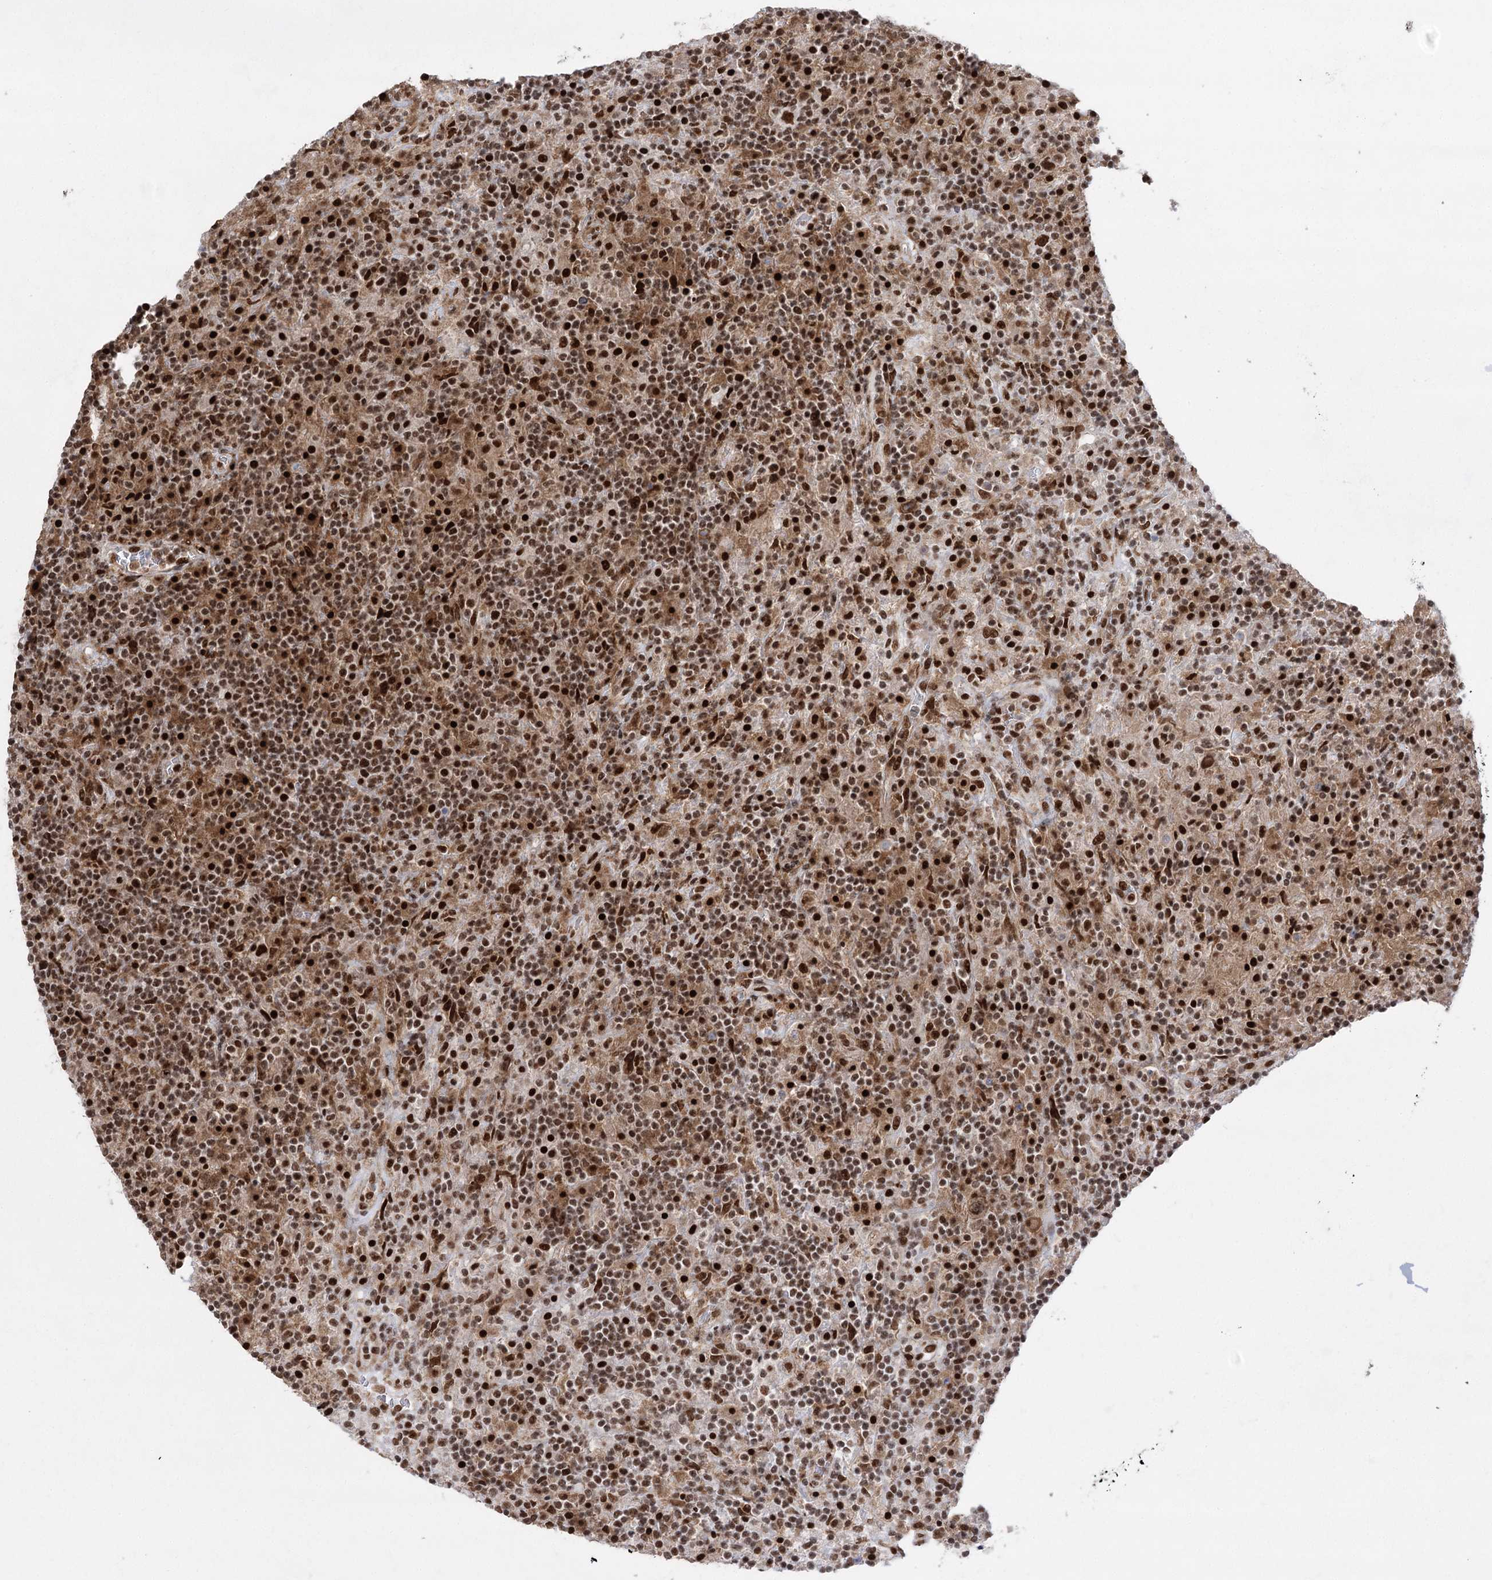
{"staining": {"intensity": "strong", "quantity": ">75%", "location": "nuclear"}, "tissue": "lymphoma", "cell_type": "Tumor cells", "image_type": "cancer", "snomed": [{"axis": "morphology", "description": "Hodgkin's disease, NOS"}, {"axis": "topography", "description": "Lymph node"}], "caption": "This is an image of immunohistochemistry staining of lymphoma, which shows strong positivity in the nuclear of tumor cells.", "gene": "ZCCHC8", "patient": {"sex": "male", "age": 70}}